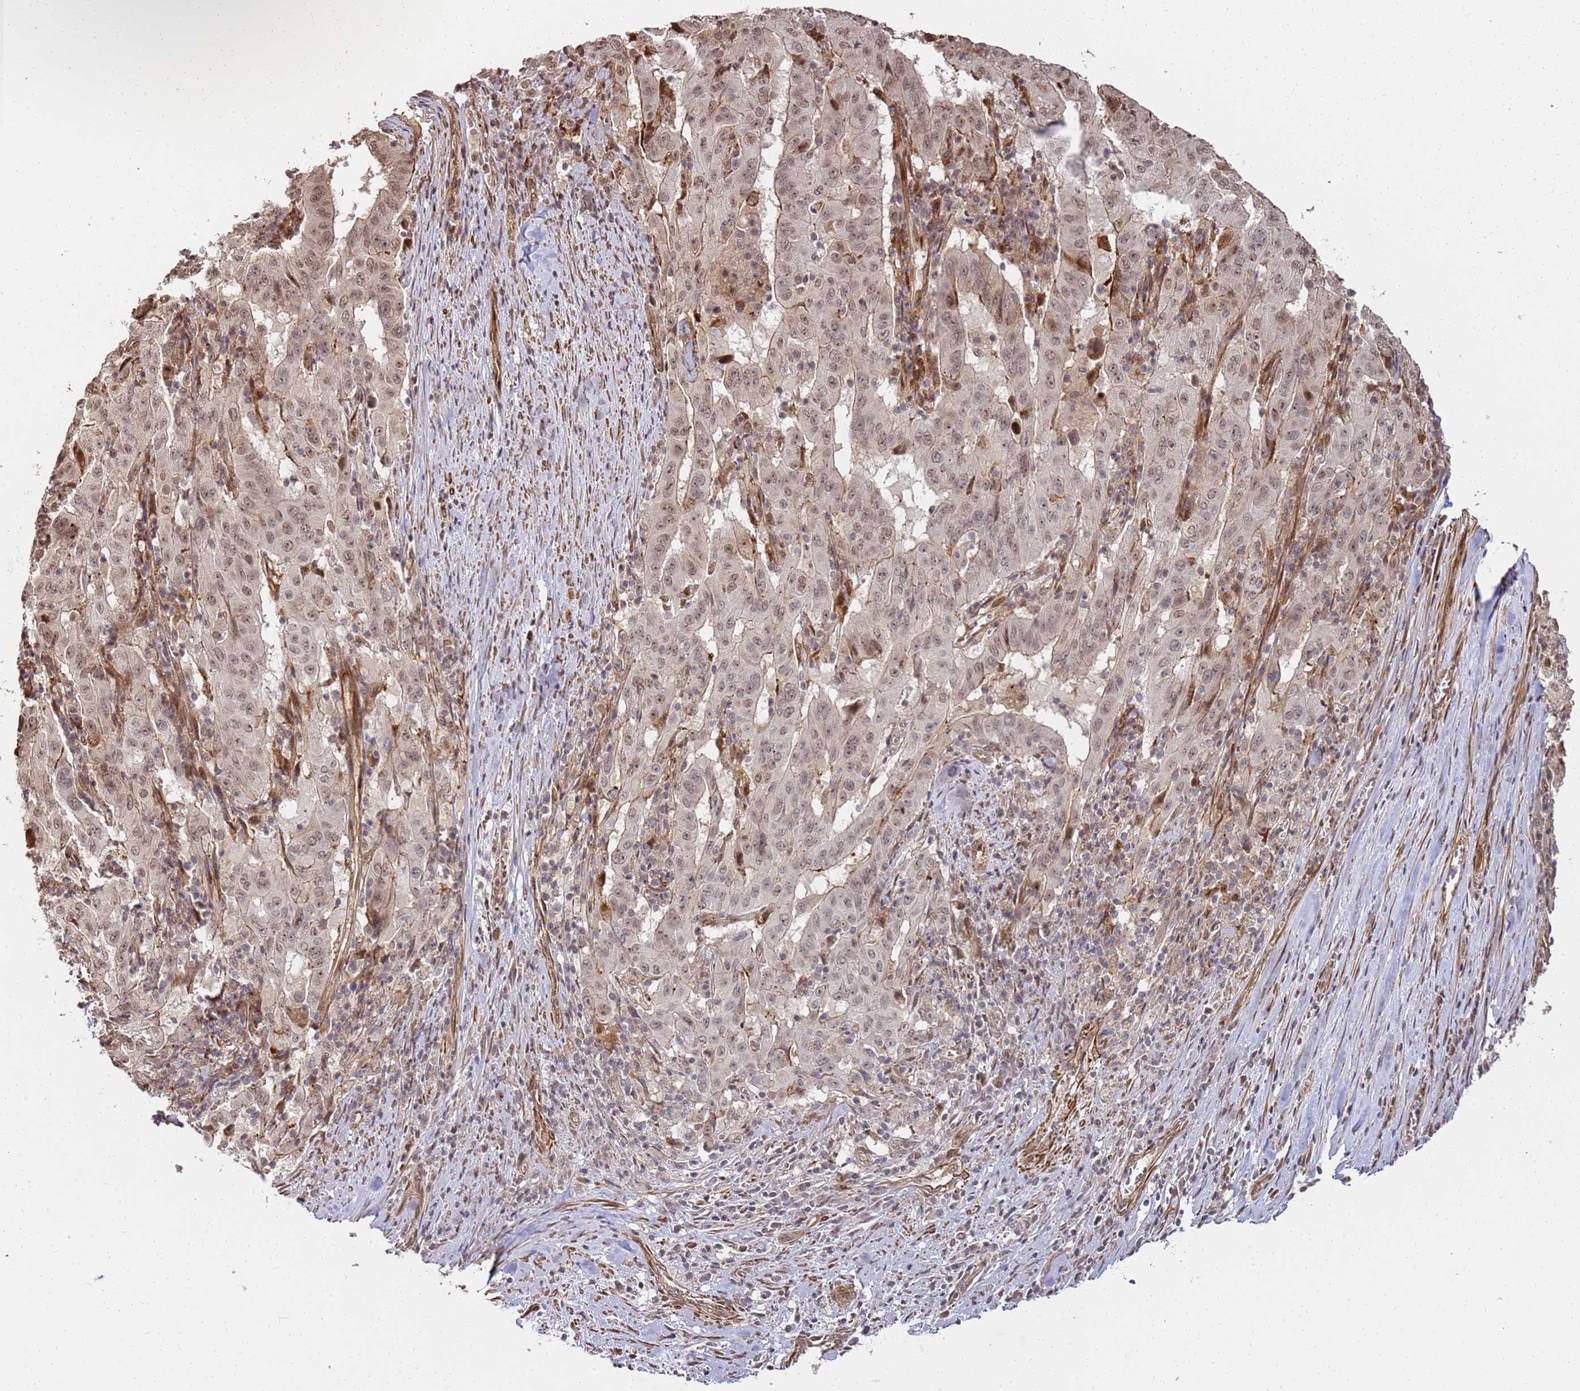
{"staining": {"intensity": "moderate", "quantity": ">75%", "location": "nuclear"}, "tissue": "pancreatic cancer", "cell_type": "Tumor cells", "image_type": "cancer", "snomed": [{"axis": "morphology", "description": "Adenocarcinoma, NOS"}, {"axis": "topography", "description": "Pancreas"}], "caption": "Immunohistochemical staining of human pancreatic cancer (adenocarcinoma) shows medium levels of moderate nuclear protein expression in about >75% of tumor cells. Nuclei are stained in blue.", "gene": "ST18", "patient": {"sex": "male", "age": 63}}